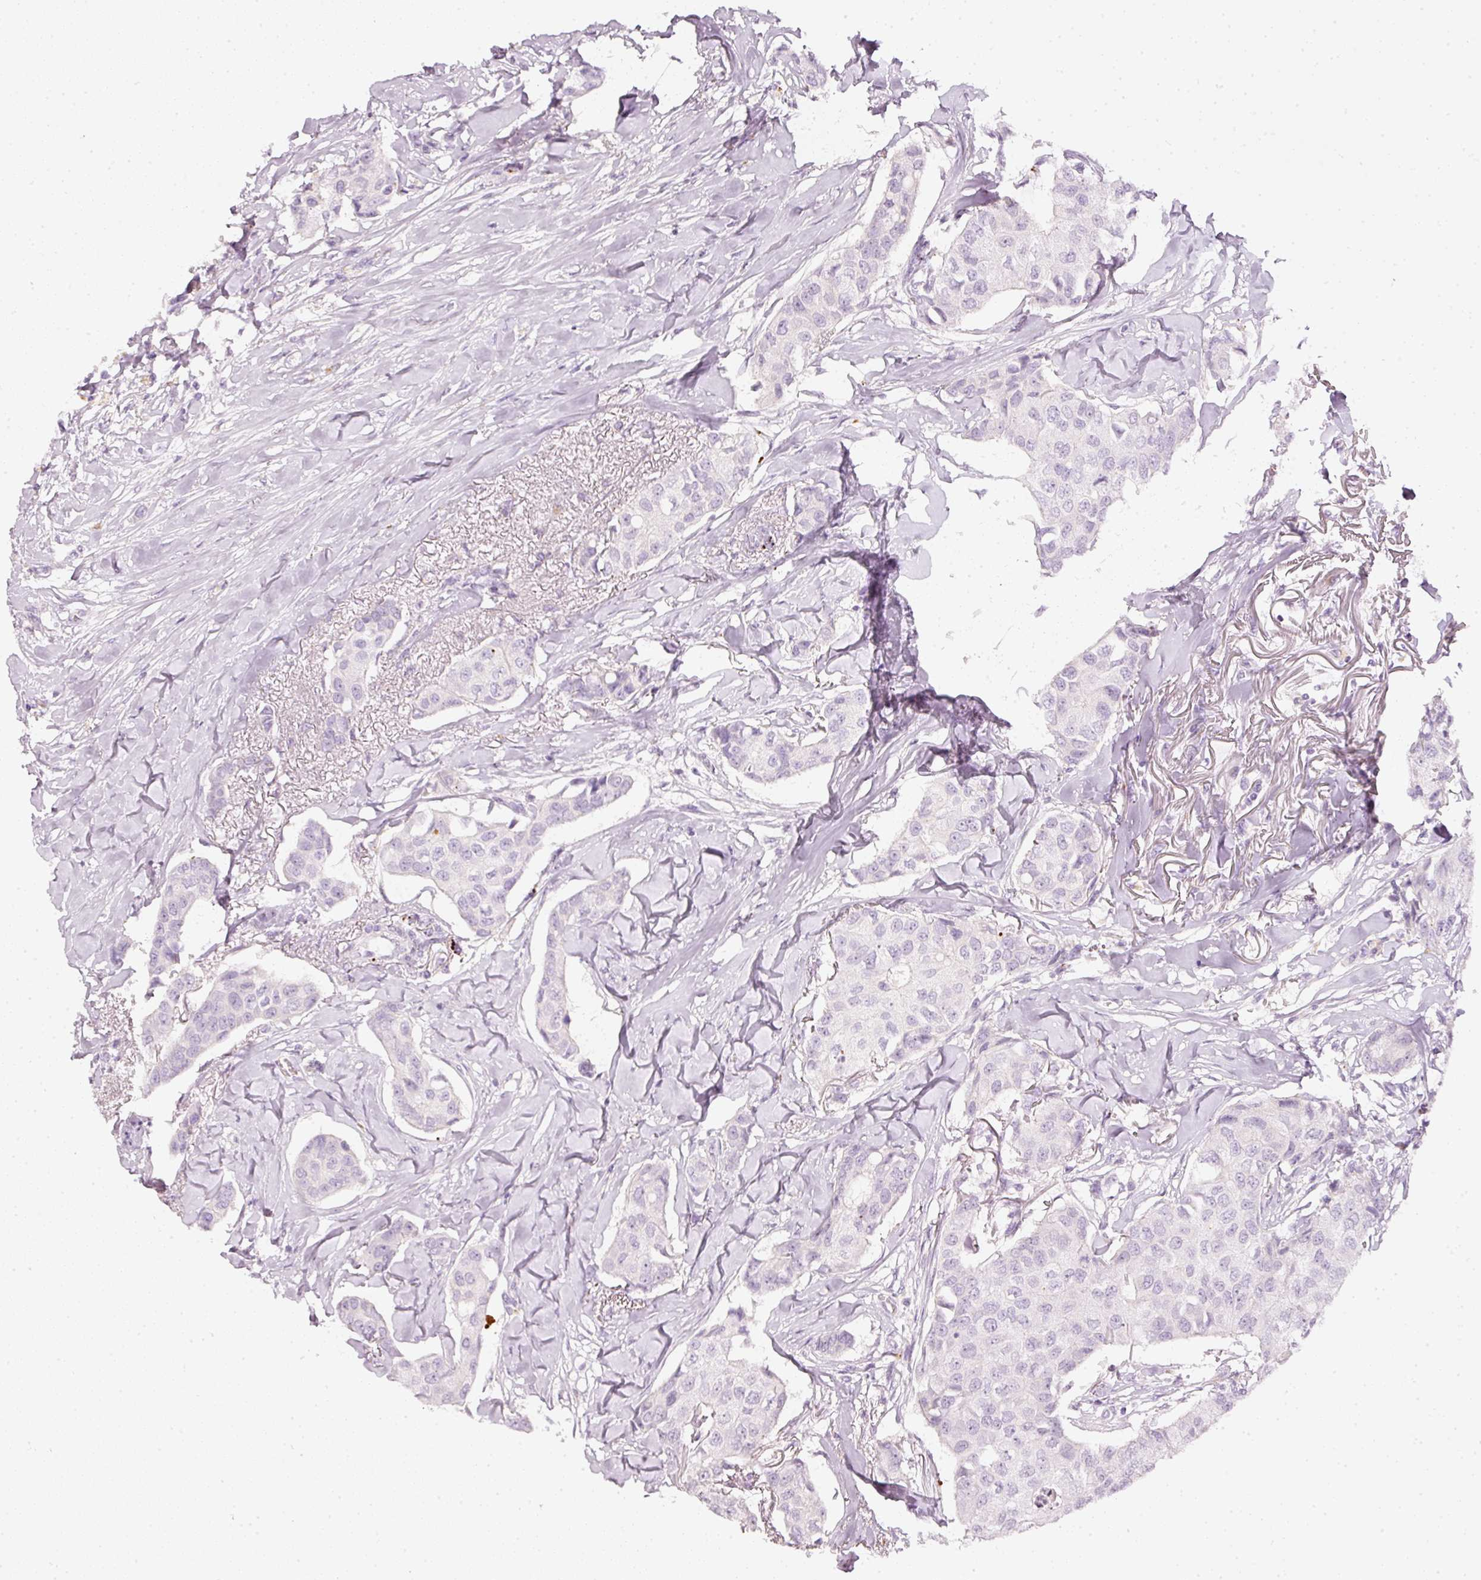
{"staining": {"intensity": "negative", "quantity": "none", "location": "none"}, "tissue": "breast cancer", "cell_type": "Tumor cells", "image_type": "cancer", "snomed": [{"axis": "morphology", "description": "Duct carcinoma"}, {"axis": "topography", "description": "Breast"}], "caption": "This is an immunohistochemistry image of human breast cancer (infiltrating ductal carcinoma). There is no staining in tumor cells.", "gene": "LECT2", "patient": {"sex": "female", "age": 80}}